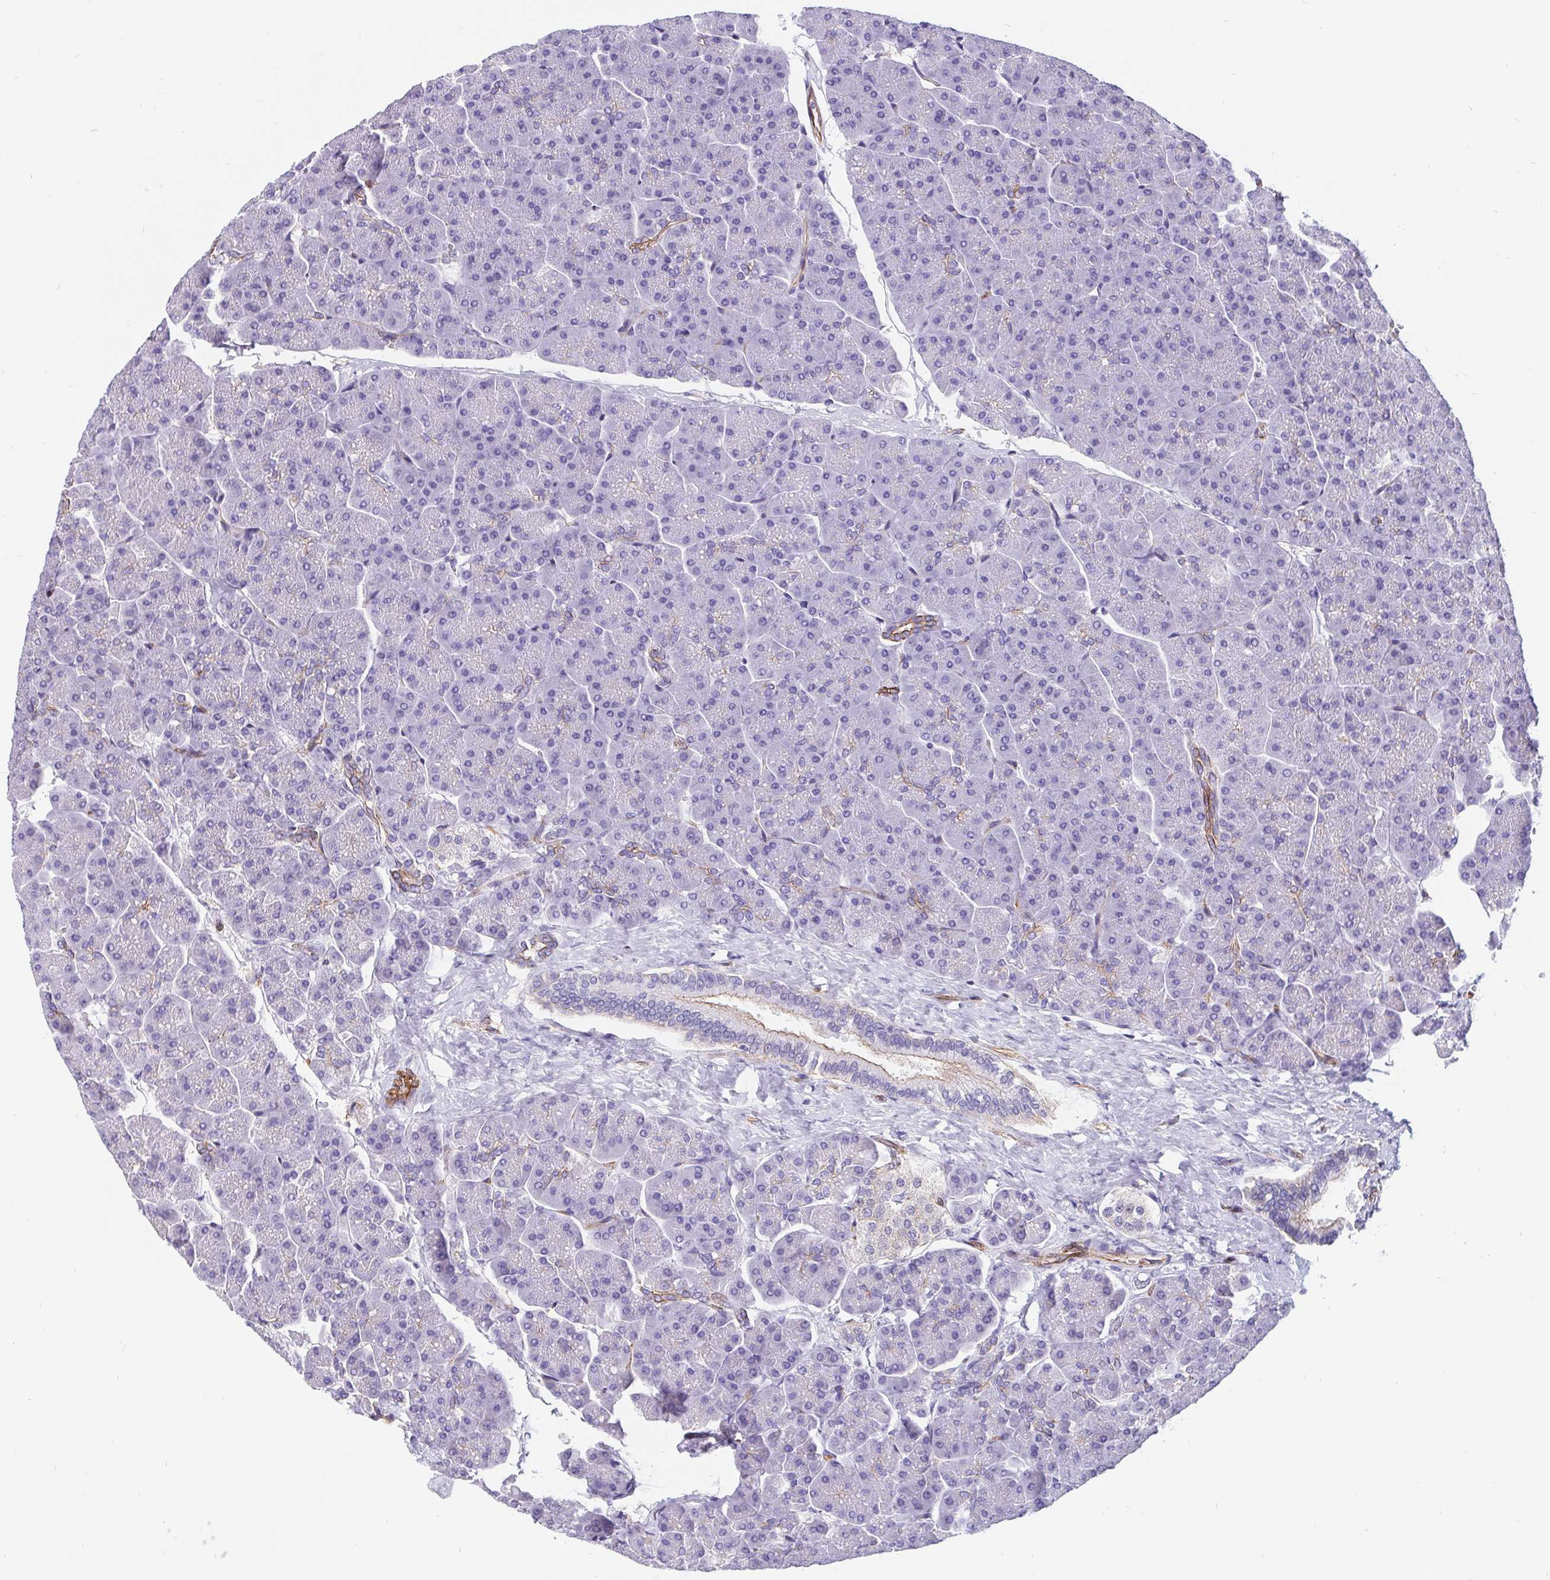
{"staining": {"intensity": "moderate", "quantity": "<25%", "location": "cytoplasmic/membranous"}, "tissue": "pancreas", "cell_type": "Exocrine glandular cells", "image_type": "normal", "snomed": [{"axis": "morphology", "description": "Normal tissue, NOS"}, {"axis": "topography", "description": "Pancreas"}, {"axis": "topography", "description": "Peripheral nerve tissue"}], "caption": "Exocrine glandular cells display low levels of moderate cytoplasmic/membranous positivity in approximately <25% of cells in benign pancreas.", "gene": "LIMCH1", "patient": {"sex": "male", "age": 54}}